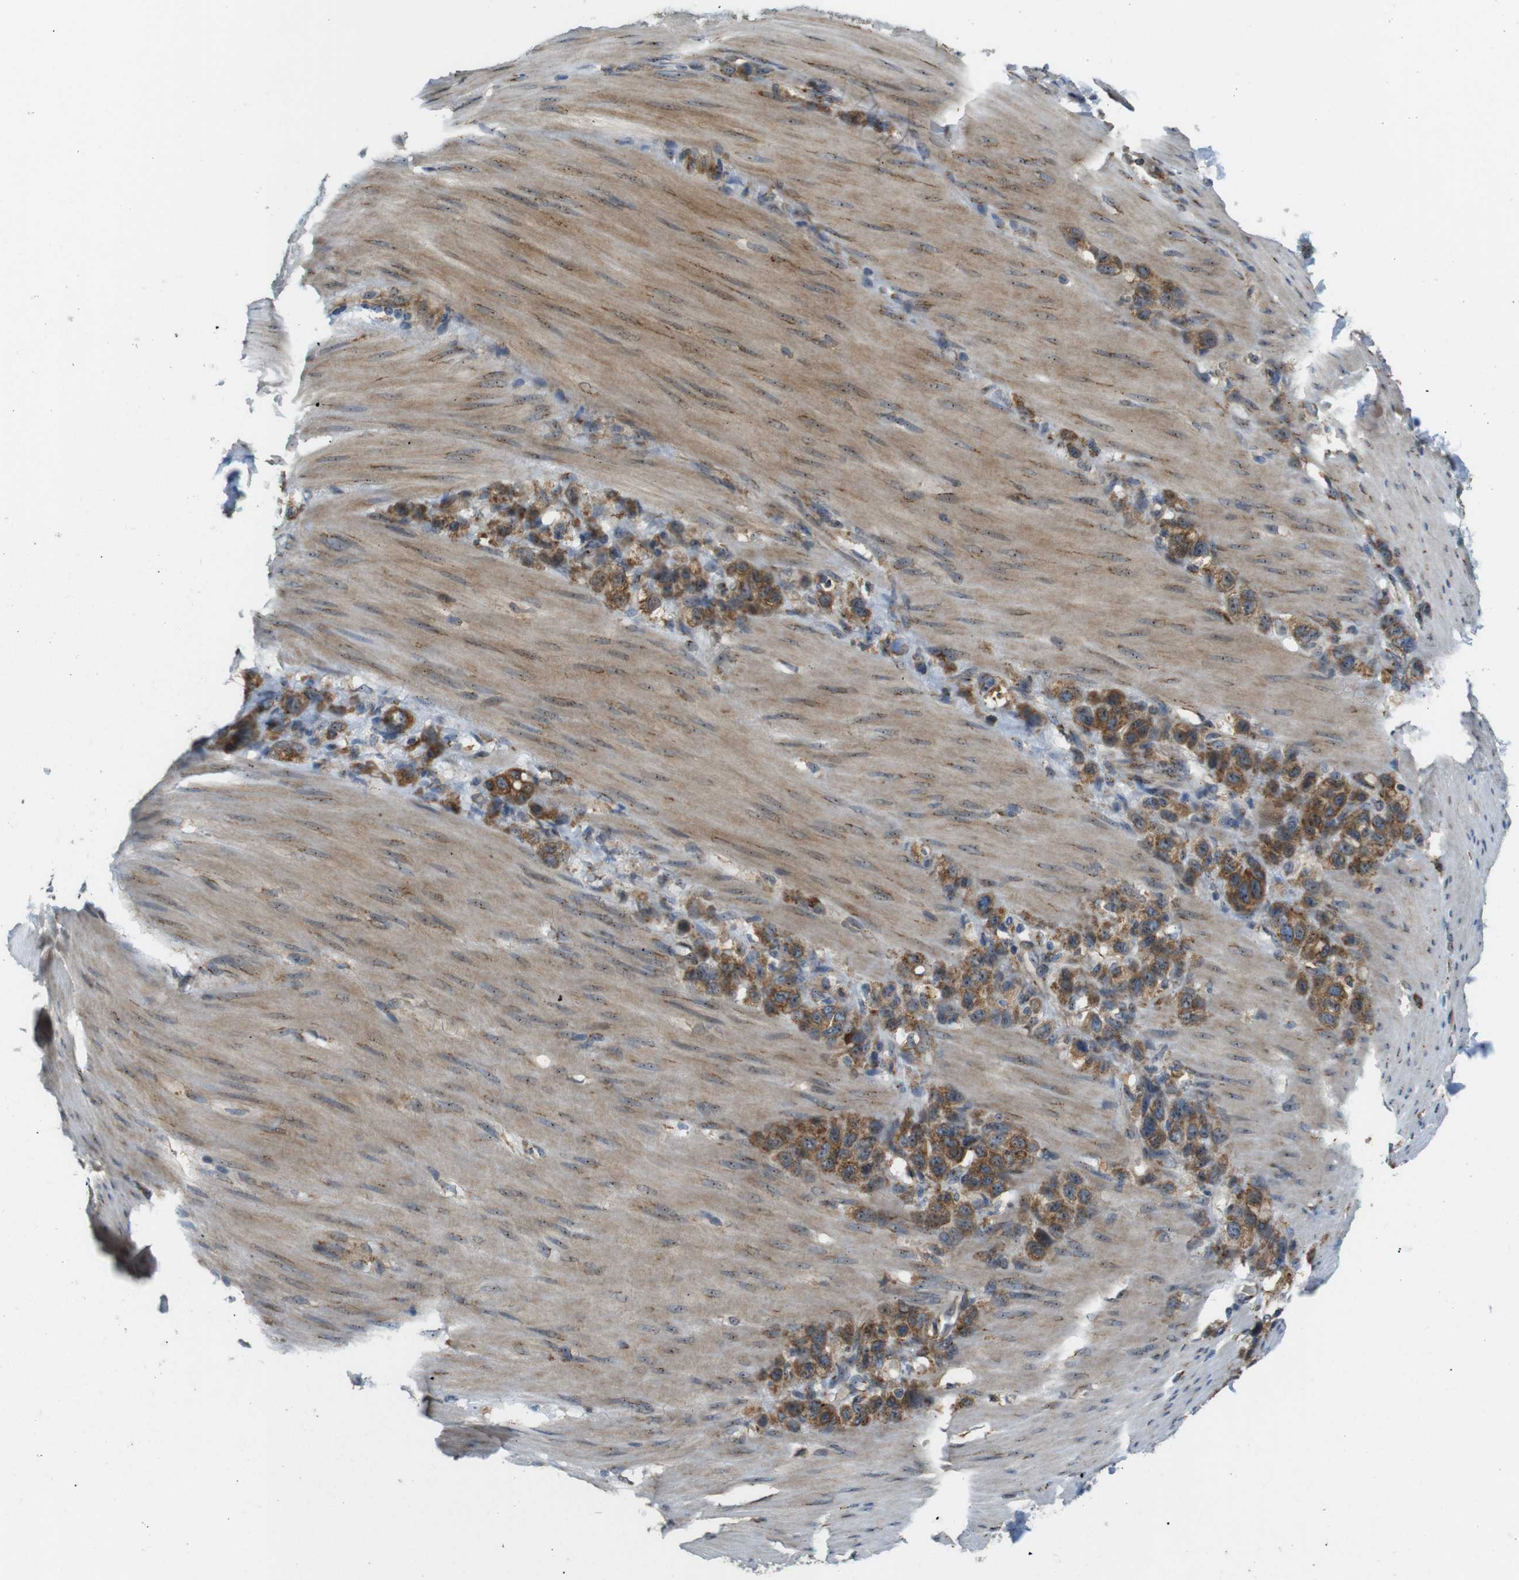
{"staining": {"intensity": "moderate", "quantity": ">75%", "location": "cytoplasmic/membranous"}, "tissue": "stomach cancer", "cell_type": "Tumor cells", "image_type": "cancer", "snomed": [{"axis": "morphology", "description": "Normal tissue, NOS"}, {"axis": "morphology", "description": "Adenocarcinoma, NOS"}, {"axis": "morphology", "description": "Adenocarcinoma, High grade"}, {"axis": "topography", "description": "Stomach, upper"}, {"axis": "topography", "description": "Stomach"}], "caption": "Protein expression analysis of human stomach adenocarcinoma reveals moderate cytoplasmic/membranous staining in about >75% of tumor cells.", "gene": "TMEM143", "patient": {"sex": "female", "age": 65}}